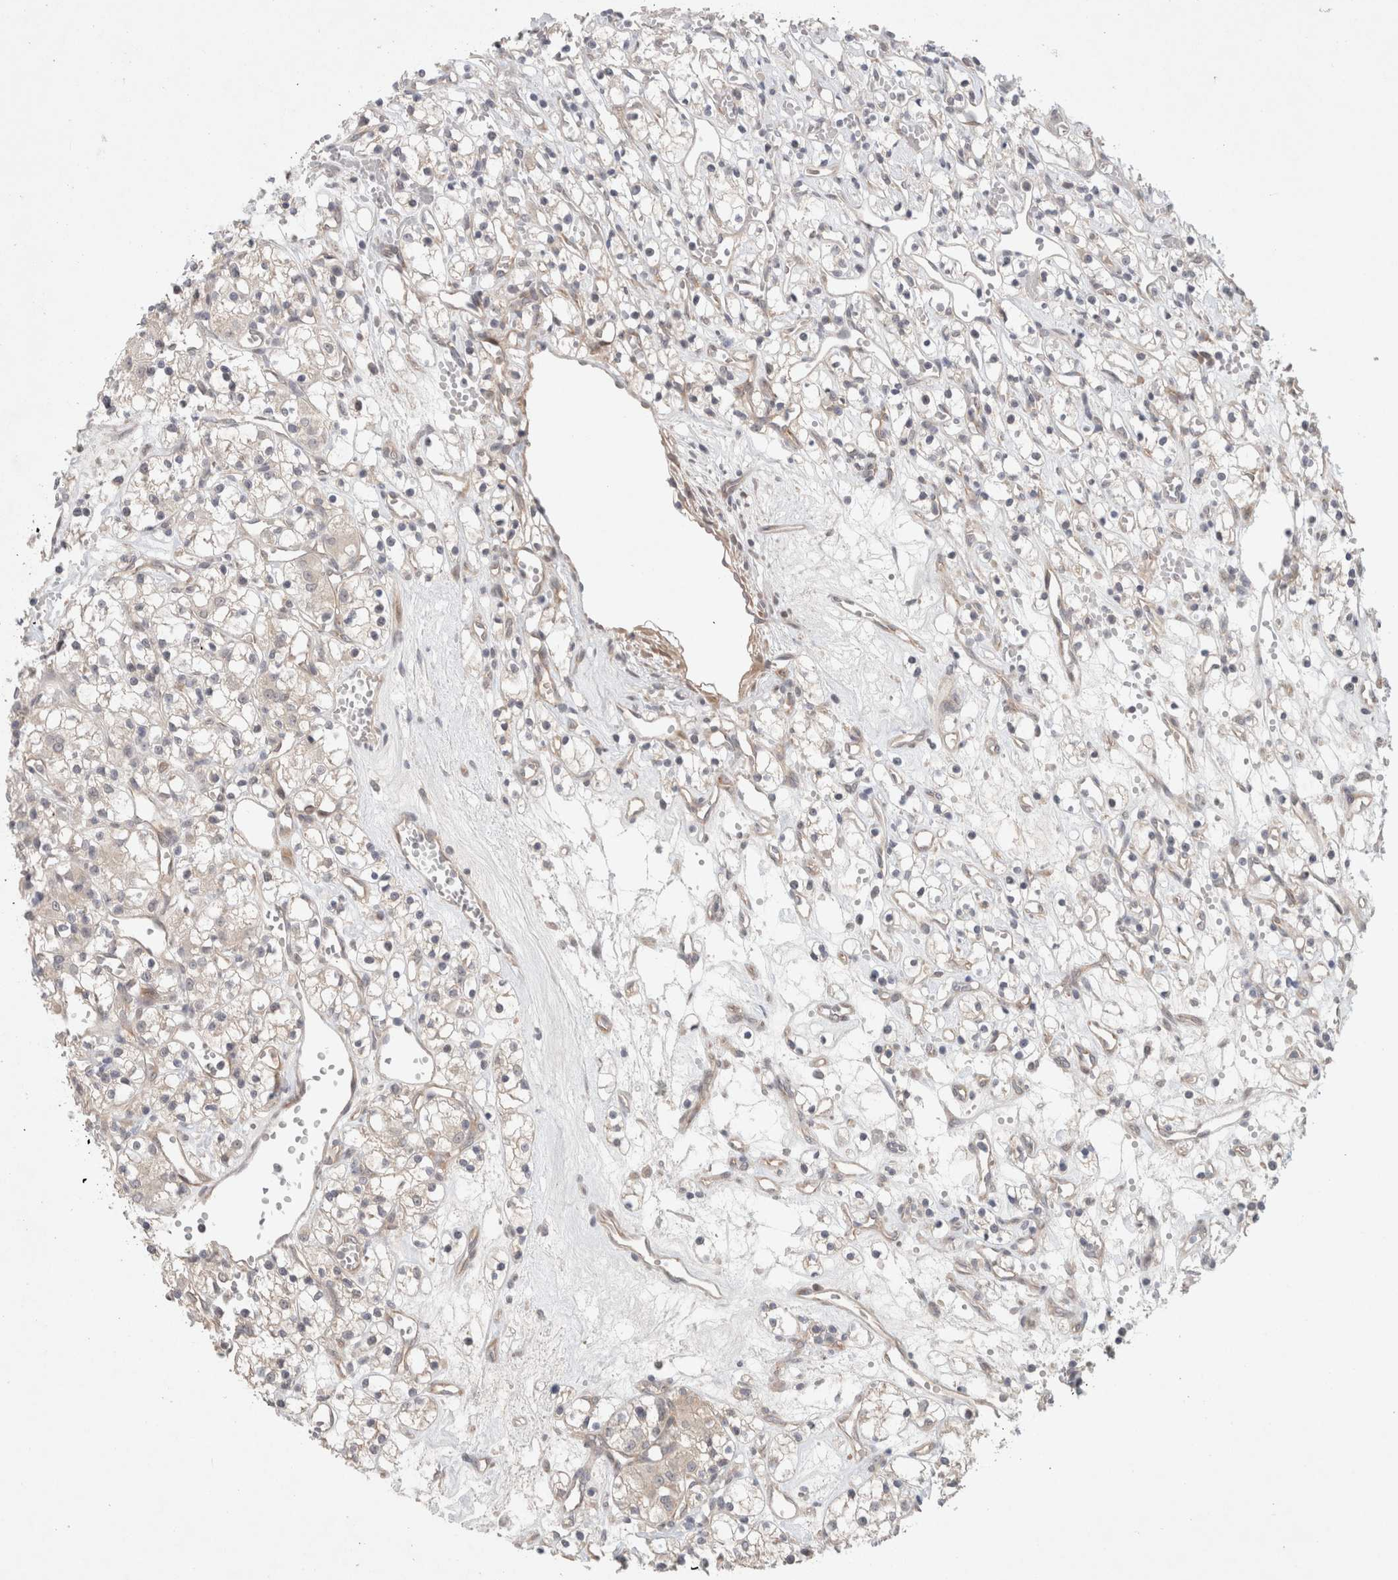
{"staining": {"intensity": "negative", "quantity": "none", "location": "none"}, "tissue": "renal cancer", "cell_type": "Tumor cells", "image_type": "cancer", "snomed": [{"axis": "morphology", "description": "Adenocarcinoma, NOS"}, {"axis": "topography", "description": "Kidney"}], "caption": "Immunohistochemistry (IHC) micrograph of neoplastic tissue: renal cancer (adenocarcinoma) stained with DAB (3,3'-diaminobenzidine) demonstrates no significant protein expression in tumor cells.", "gene": "RASAL2", "patient": {"sex": "female", "age": 59}}